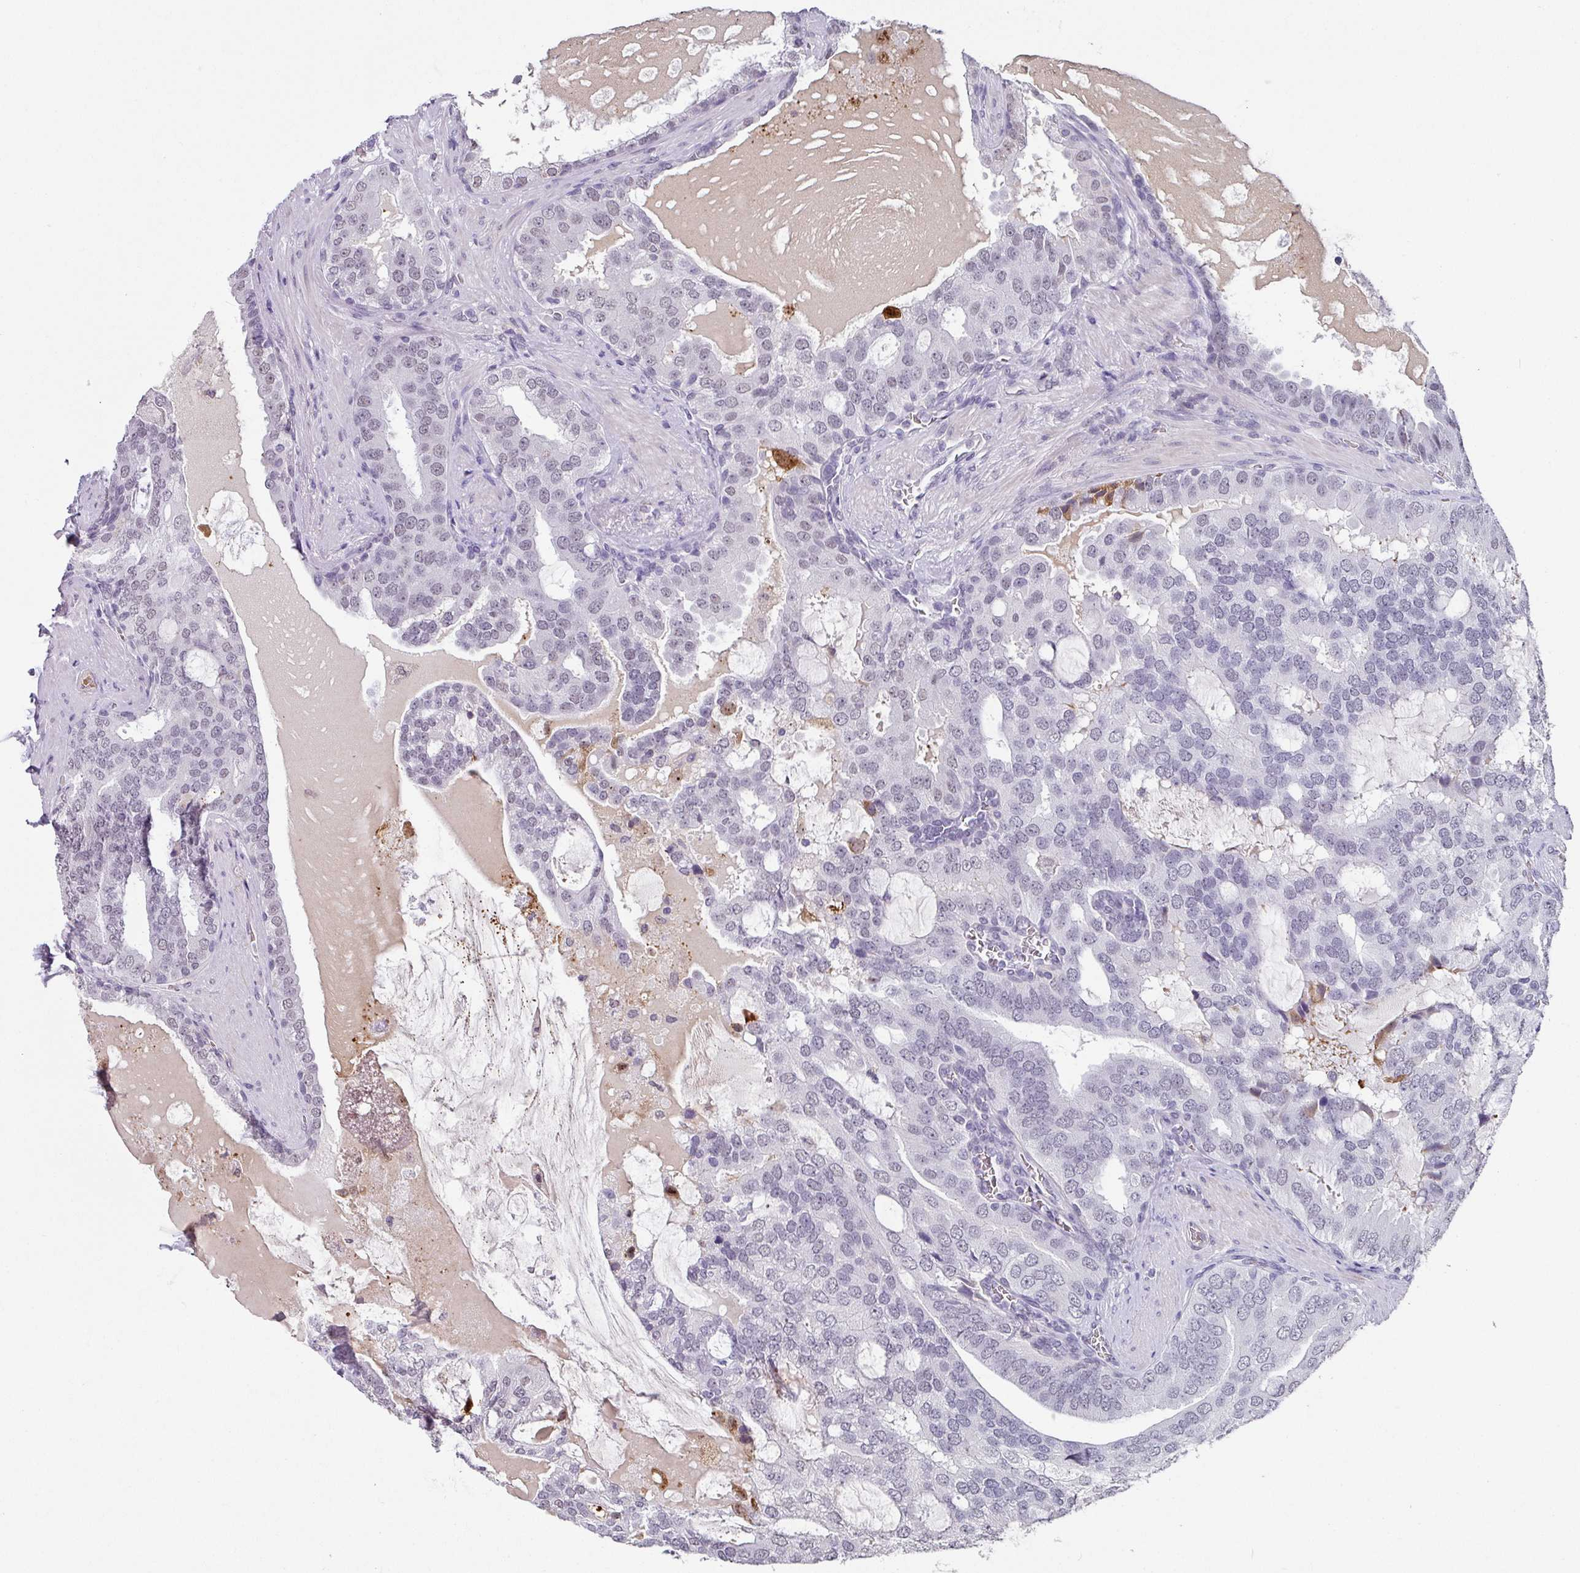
{"staining": {"intensity": "weak", "quantity": "<25%", "location": "nuclear"}, "tissue": "prostate cancer", "cell_type": "Tumor cells", "image_type": "cancer", "snomed": [{"axis": "morphology", "description": "Adenocarcinoma, High grade"}, {"axis": "topography", "description": "Prostate"}], "caption": "Tumor cells are negative for brown protein staining in prostate adenocarcinoma (high-grade).", "gene": "C1QB", "patient": {"sex": "male", "age": 55}}